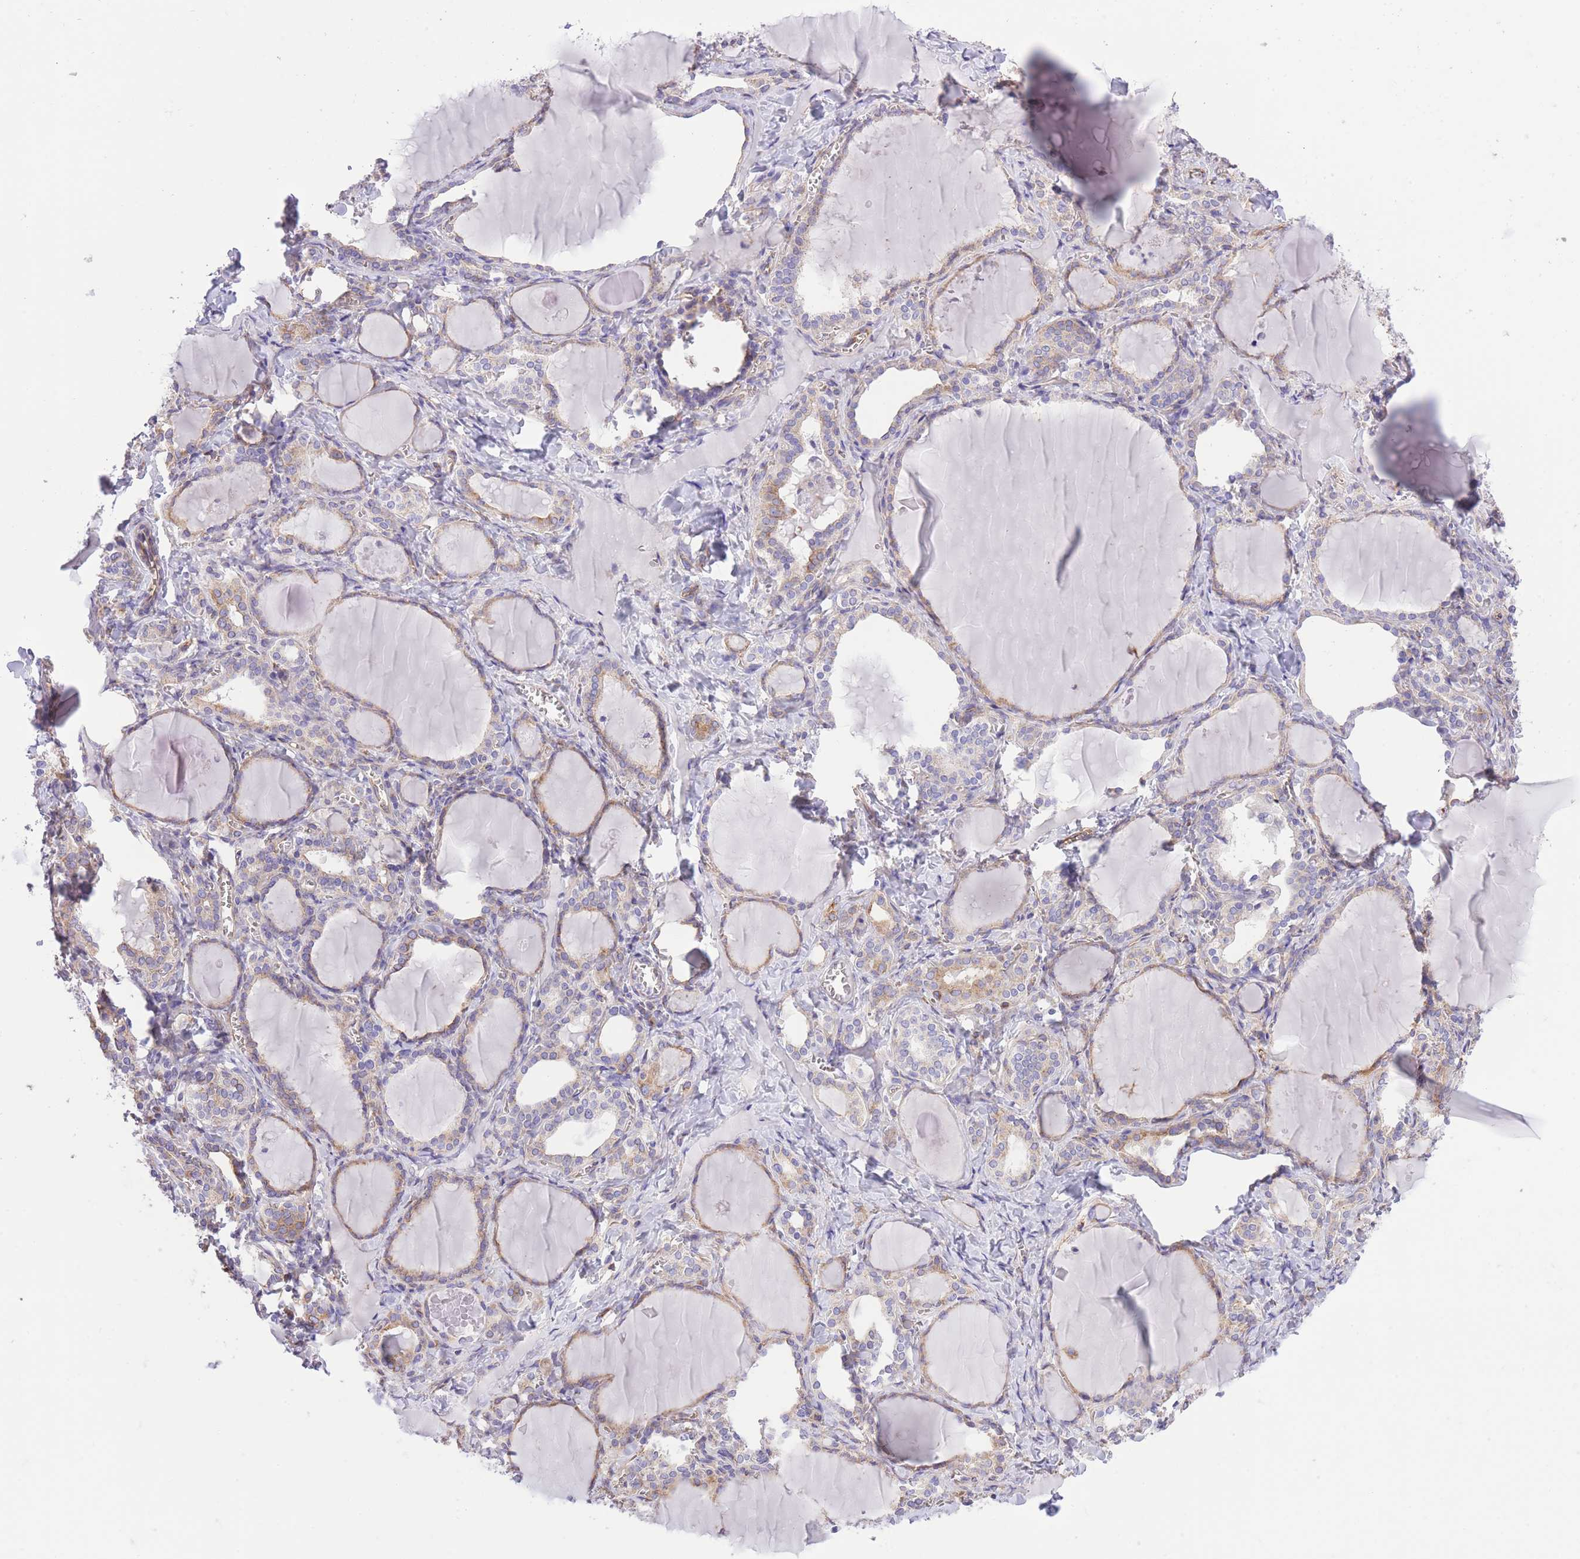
{"staining": {"intensity": "moderate", "quantity": ">75%", "location": "cytoplasmic/membranous"}, "tissue": "thyroid gland", "cell_type": "Glandular cells", "image_type": "normal", "snomed": [{"axis": "morphology", "description": "Normal tissue, NOS"}, {"axis": "topography", "description": "Thyroid gland"}], "caption": "The photomicrograph reveals staining of normal thyroid gland, revealing moderate cytoplasmic/membranous protein expression (brown color) within glandular cells. (Brightfield microscopy of DAB IHC at high magnification).", "gene": "RHOU", "patient": {"sex": "female", "age": 42}}